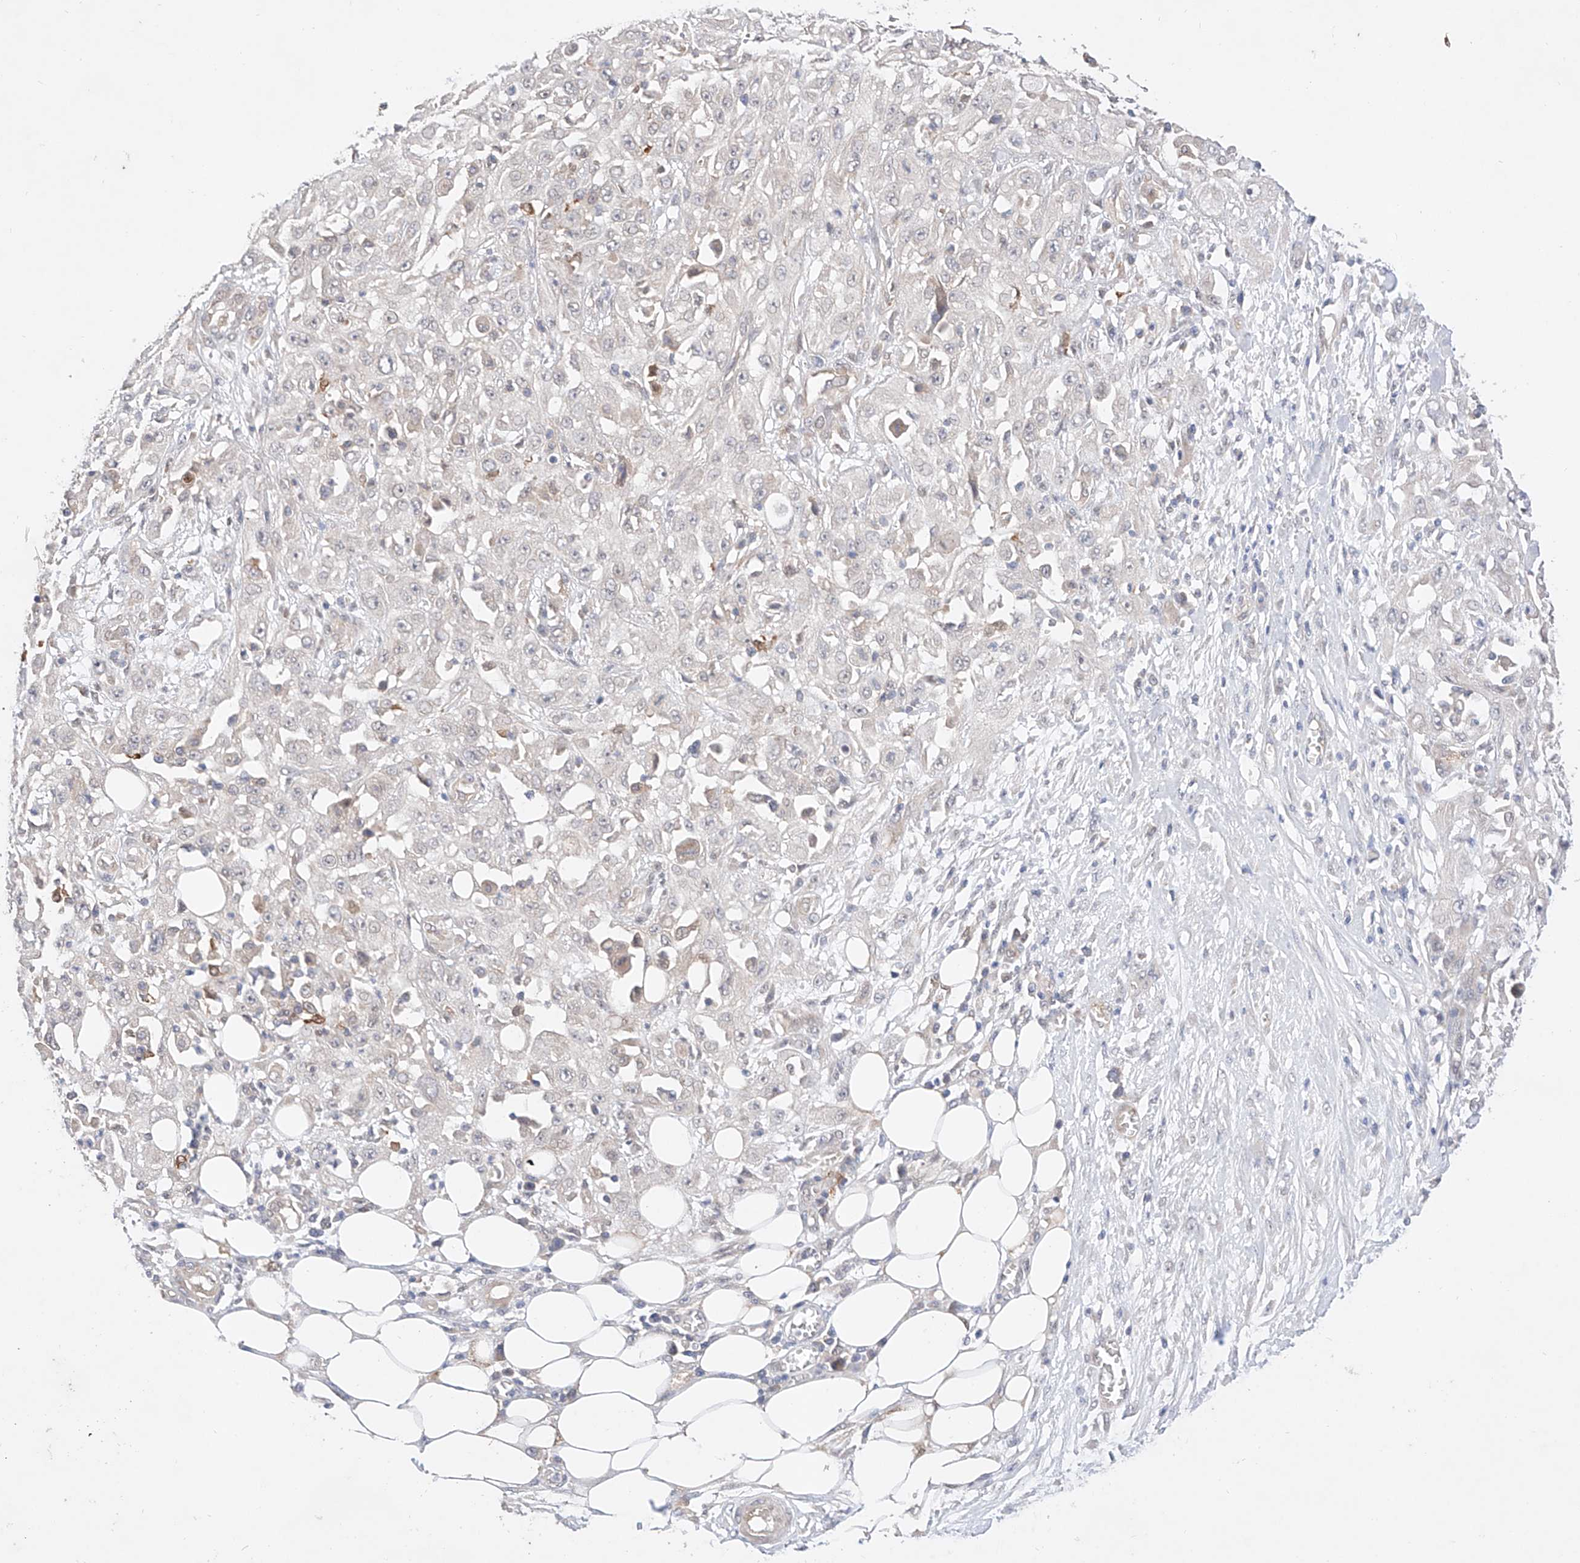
{"staining": {"intensity": "negative", "quantity": "none", "location": "none"}, "tissue": "skin cancer", "cell_type": "Tumor cells", "image_type": "cancer", "snomed": [{"axis": "morphology", "description": "Squamous cell carcinoma, NOS"}, {"axis": "morphology", "description": "Squamous cell carcinoma, metastatic, NOS"}, {"axis": "topography", "description": "Skin"}, {"axis": "topography", "description": "Lymph node"}], "caption": "An immunohistochemistry histopathology image of skin squamous cell carcinoma is shown. There is no staining in tumor cells of skin squamous cell carcinoma.", "gene": "ZNF124", "patient": {"sex": "male", "age": 75}}